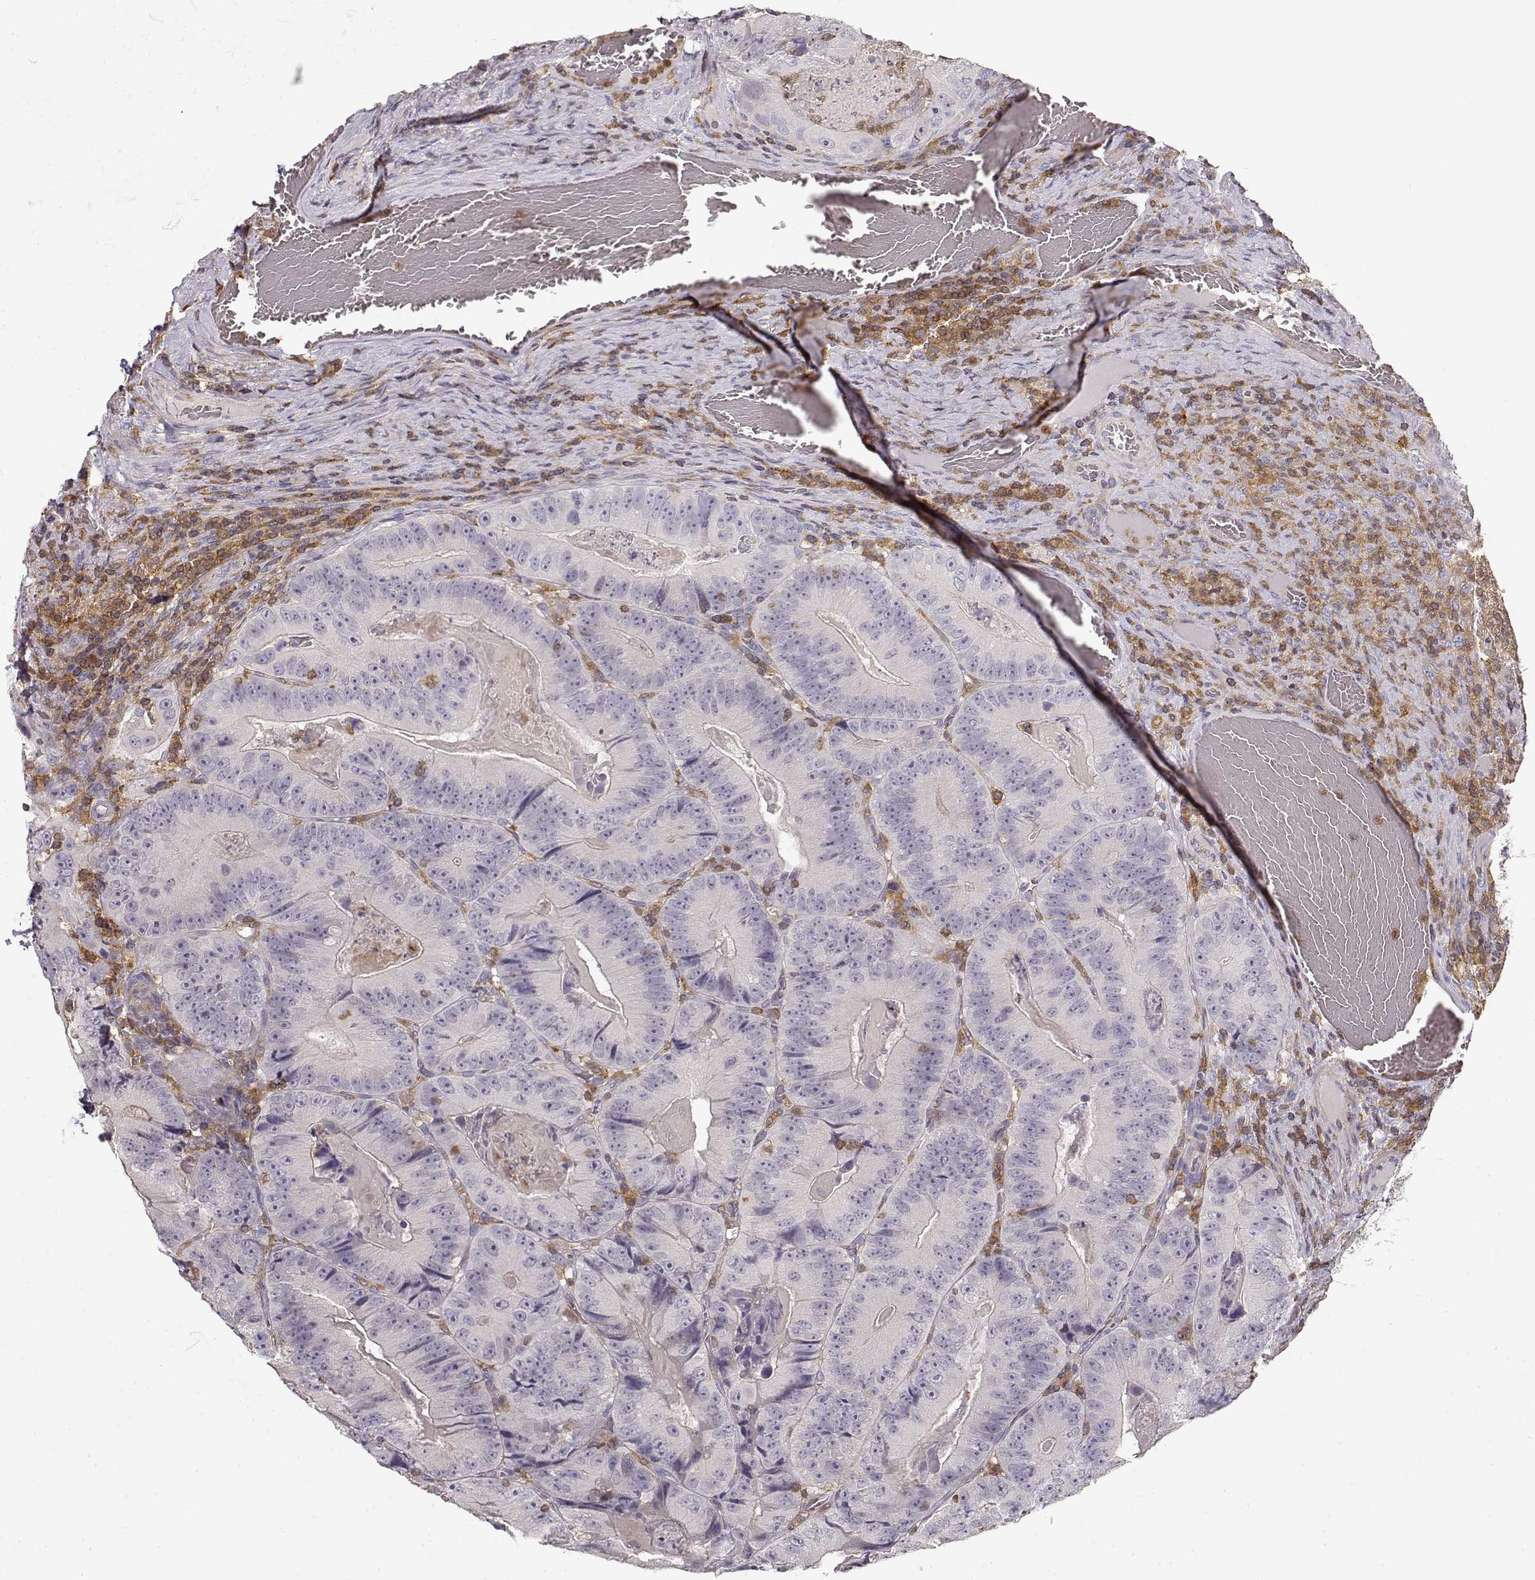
{"staining": {"intensity": "negative", "quantity": "none", "location": "none"}, "tissue": "colorectal cancer", "cell_type": "Tumor cells", "image_type": "cancer", "snomed": [{"axis": "morphology", "description": "Adenocarcinoma, NOS"}, {"axis": "topography", "description": "Colon"}], "caption": "Tumor cells are negative for protein expression in human colorectal cancer. The staining was performed using DAB to visualize the protein expression in brown, while the nuclei were stained in blue with hematoxylin (Magnification: 20x).", "gene": "VAV1", "patient": {"sex": "female", "age": 86}}